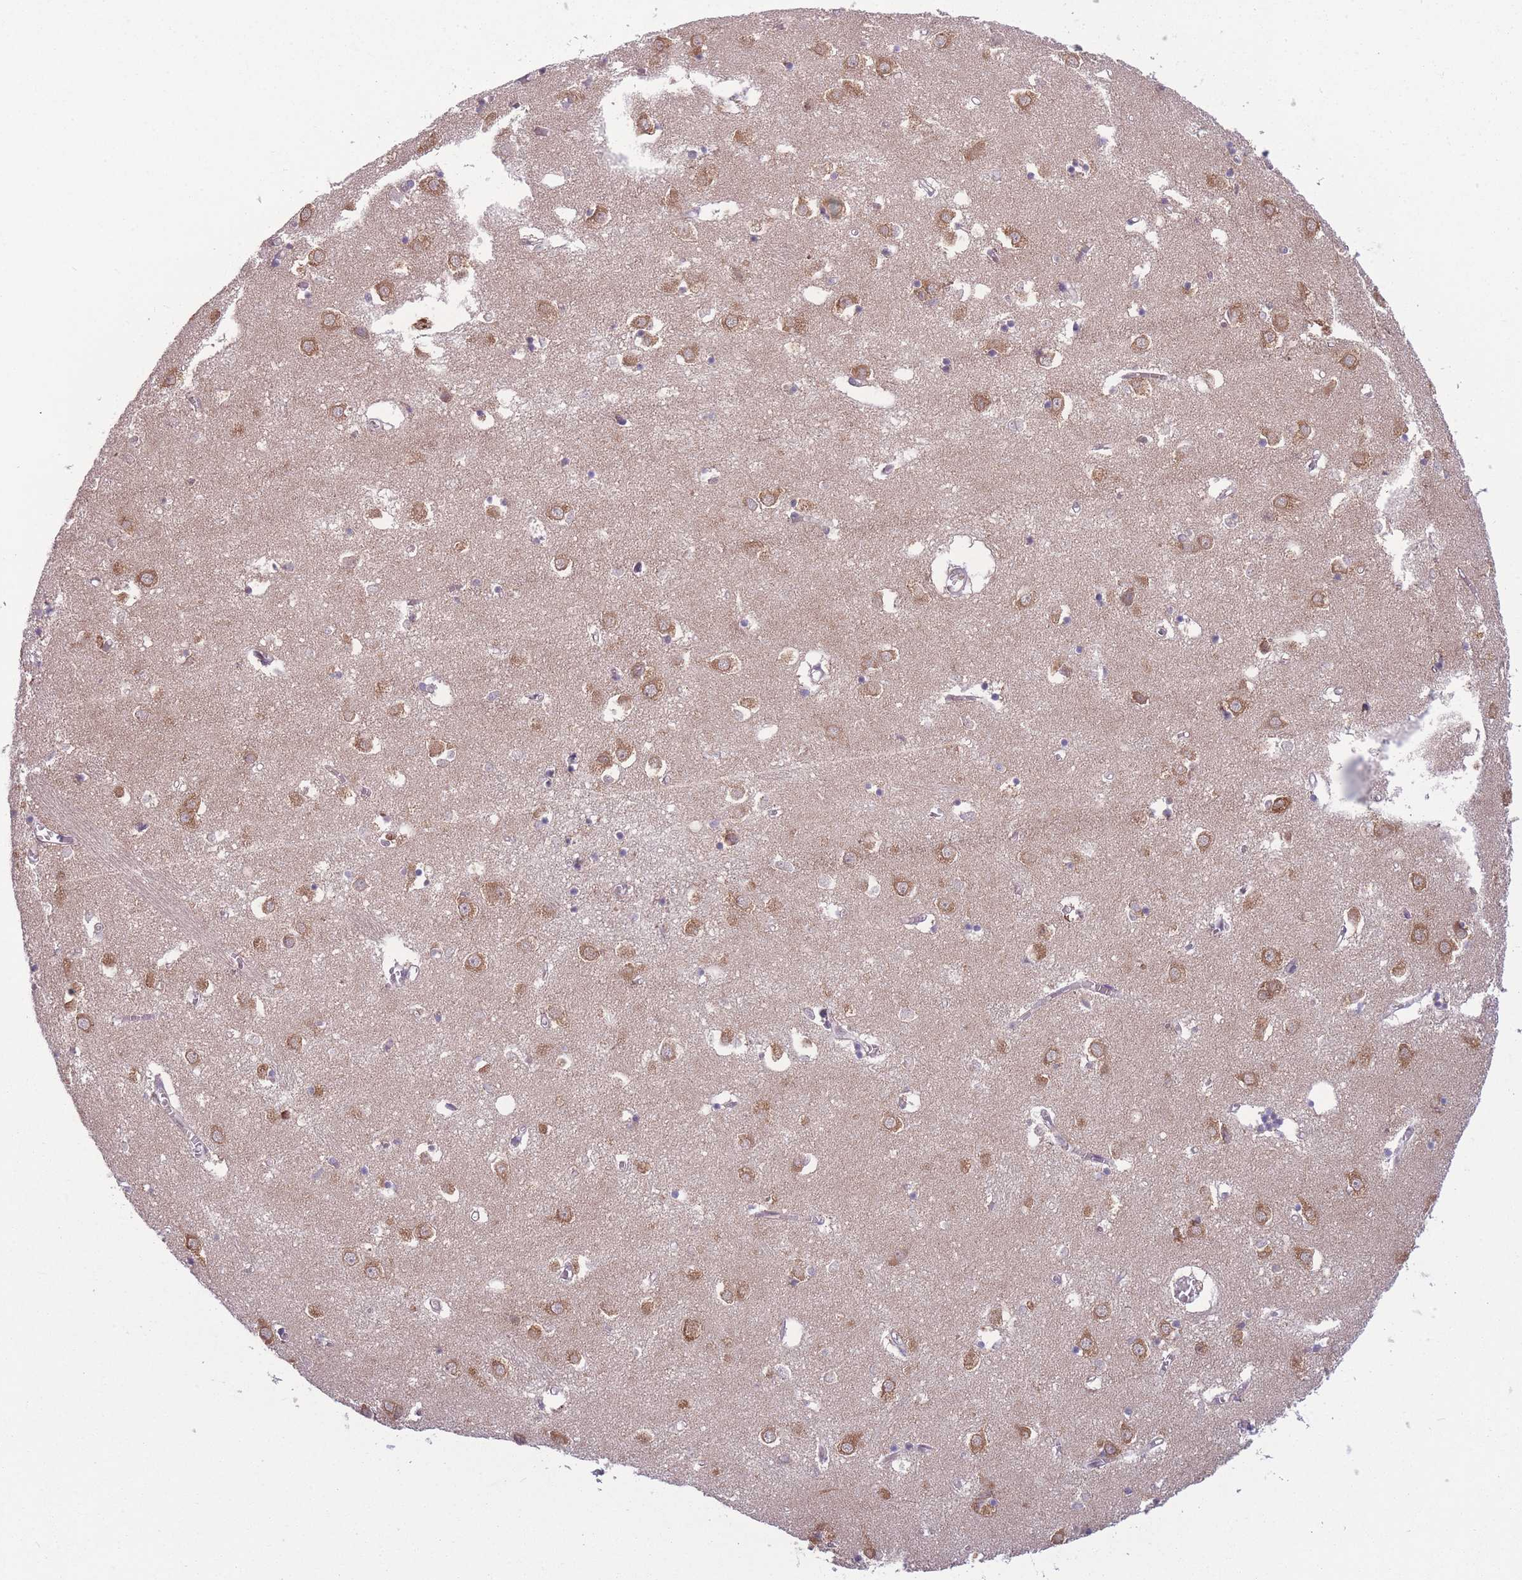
{"staining": {"intensity": "negative", "quantity": "none", "location": "none"}, "tissue": "caudate", "cell_type": "Glial cells", "image_type": "normal", "snomed": [{"axis": "morphology", "description": "Normal tissue, NOS"}, {"axis": "topography", "description": "Lateral ventricle wall"}], "caption": "Immunohistochemistry (IHC) histopathology image of benign human caudate stained for a protein (brown), which reveals no positivity in glial cells.", "gene": "CCT6A", "patient": {"sex": "male", "age": 70}}